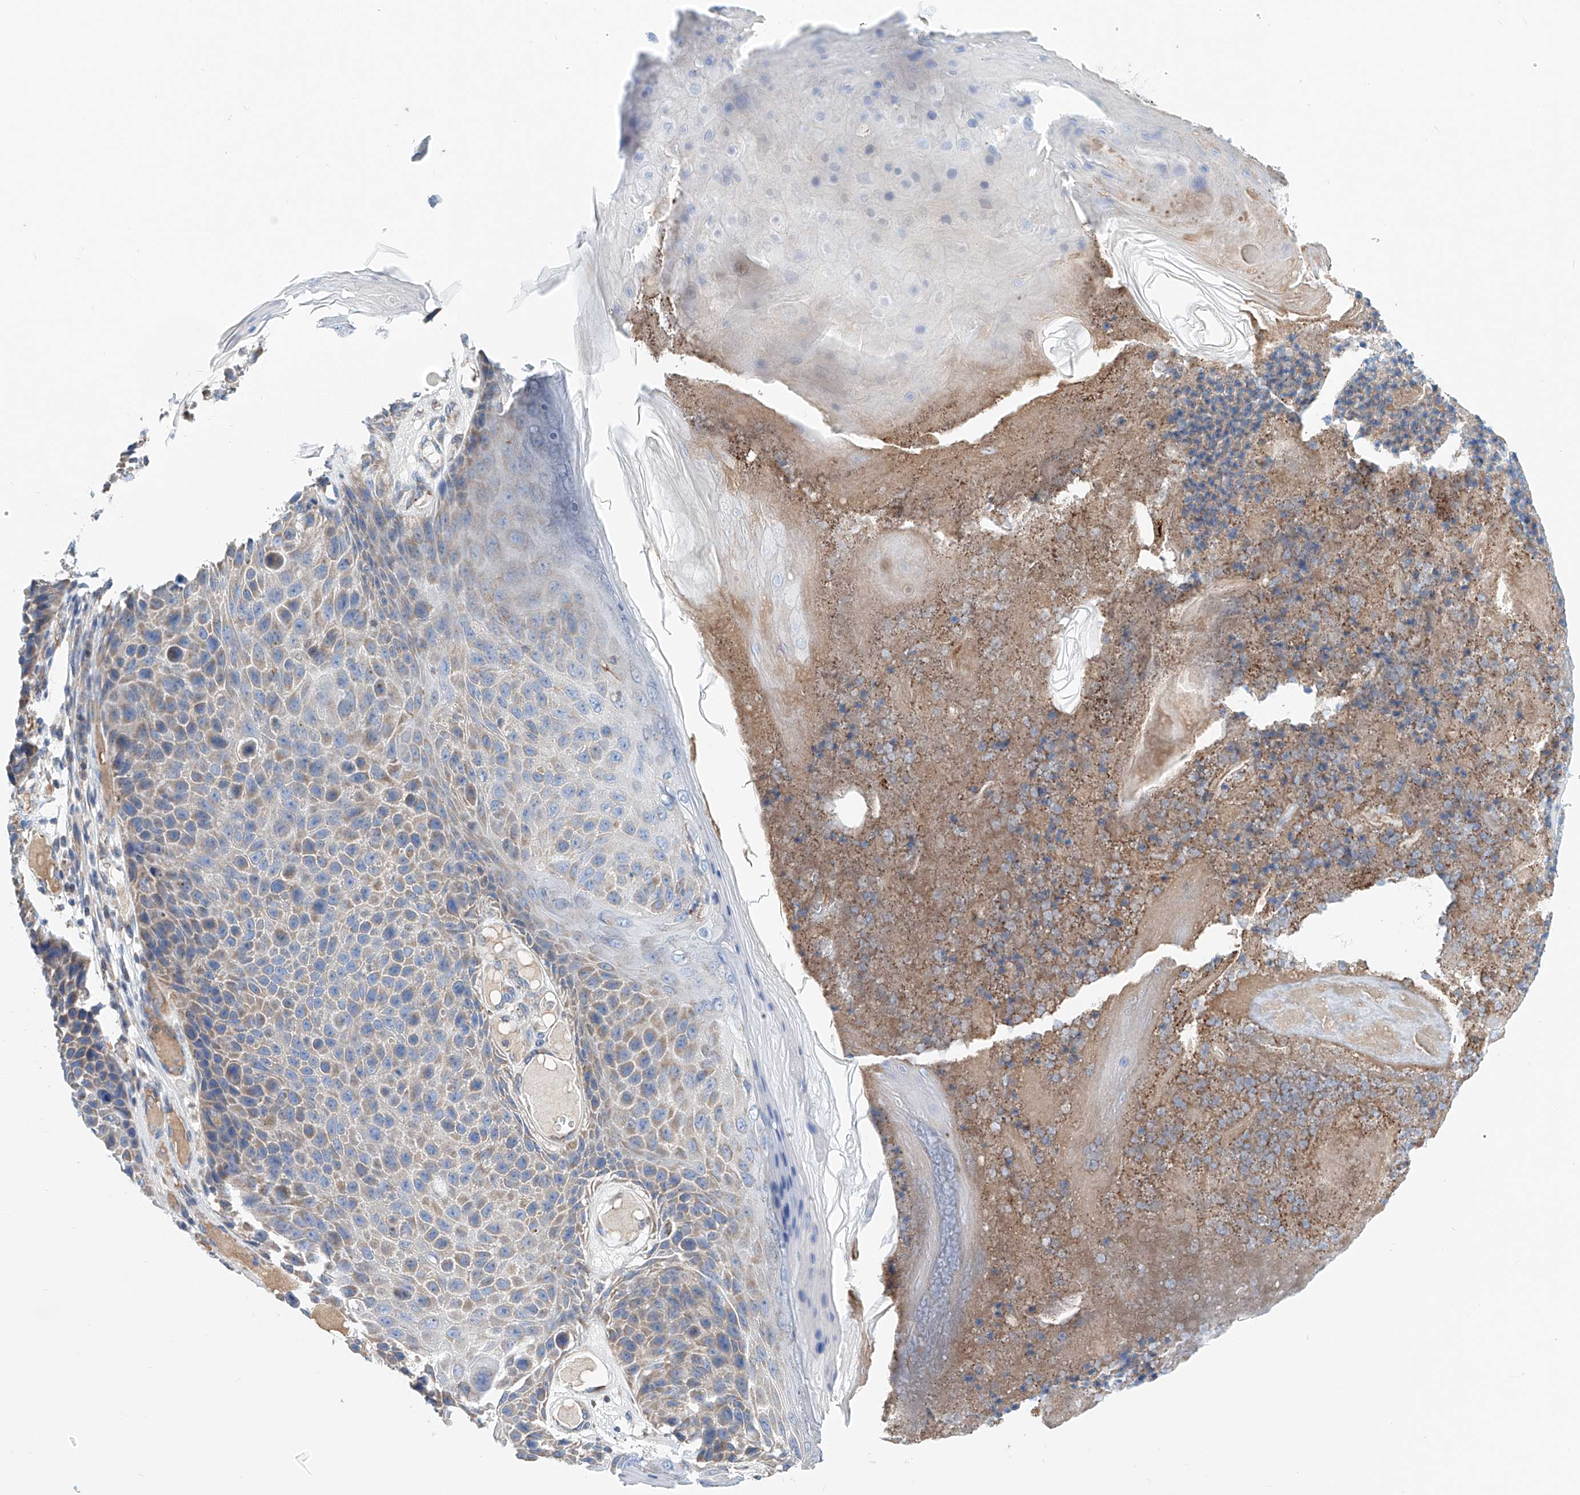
{"staining": {"intensity": "weak", "quantity": "25%-75%", "location": "cytoplasmic/membranous"}, "tissue": "skin cancer", "cell_type": "Tumor cells", "image_type": "cancer", "snomed": [{"axis": "morphology", "description": "Squamous cell carcinoma, NOS"}, {"axis": "topography", "description": "Skin"}], "caption": "DAB immunohistochemical staining of human skin squamous cell carcinoma displays weak cytoplasmic/membranous protein staining in about 25%-75% of tumor cells.", "gene": "MAD2L1", "patient": {"sex": "female", "age": 88}}